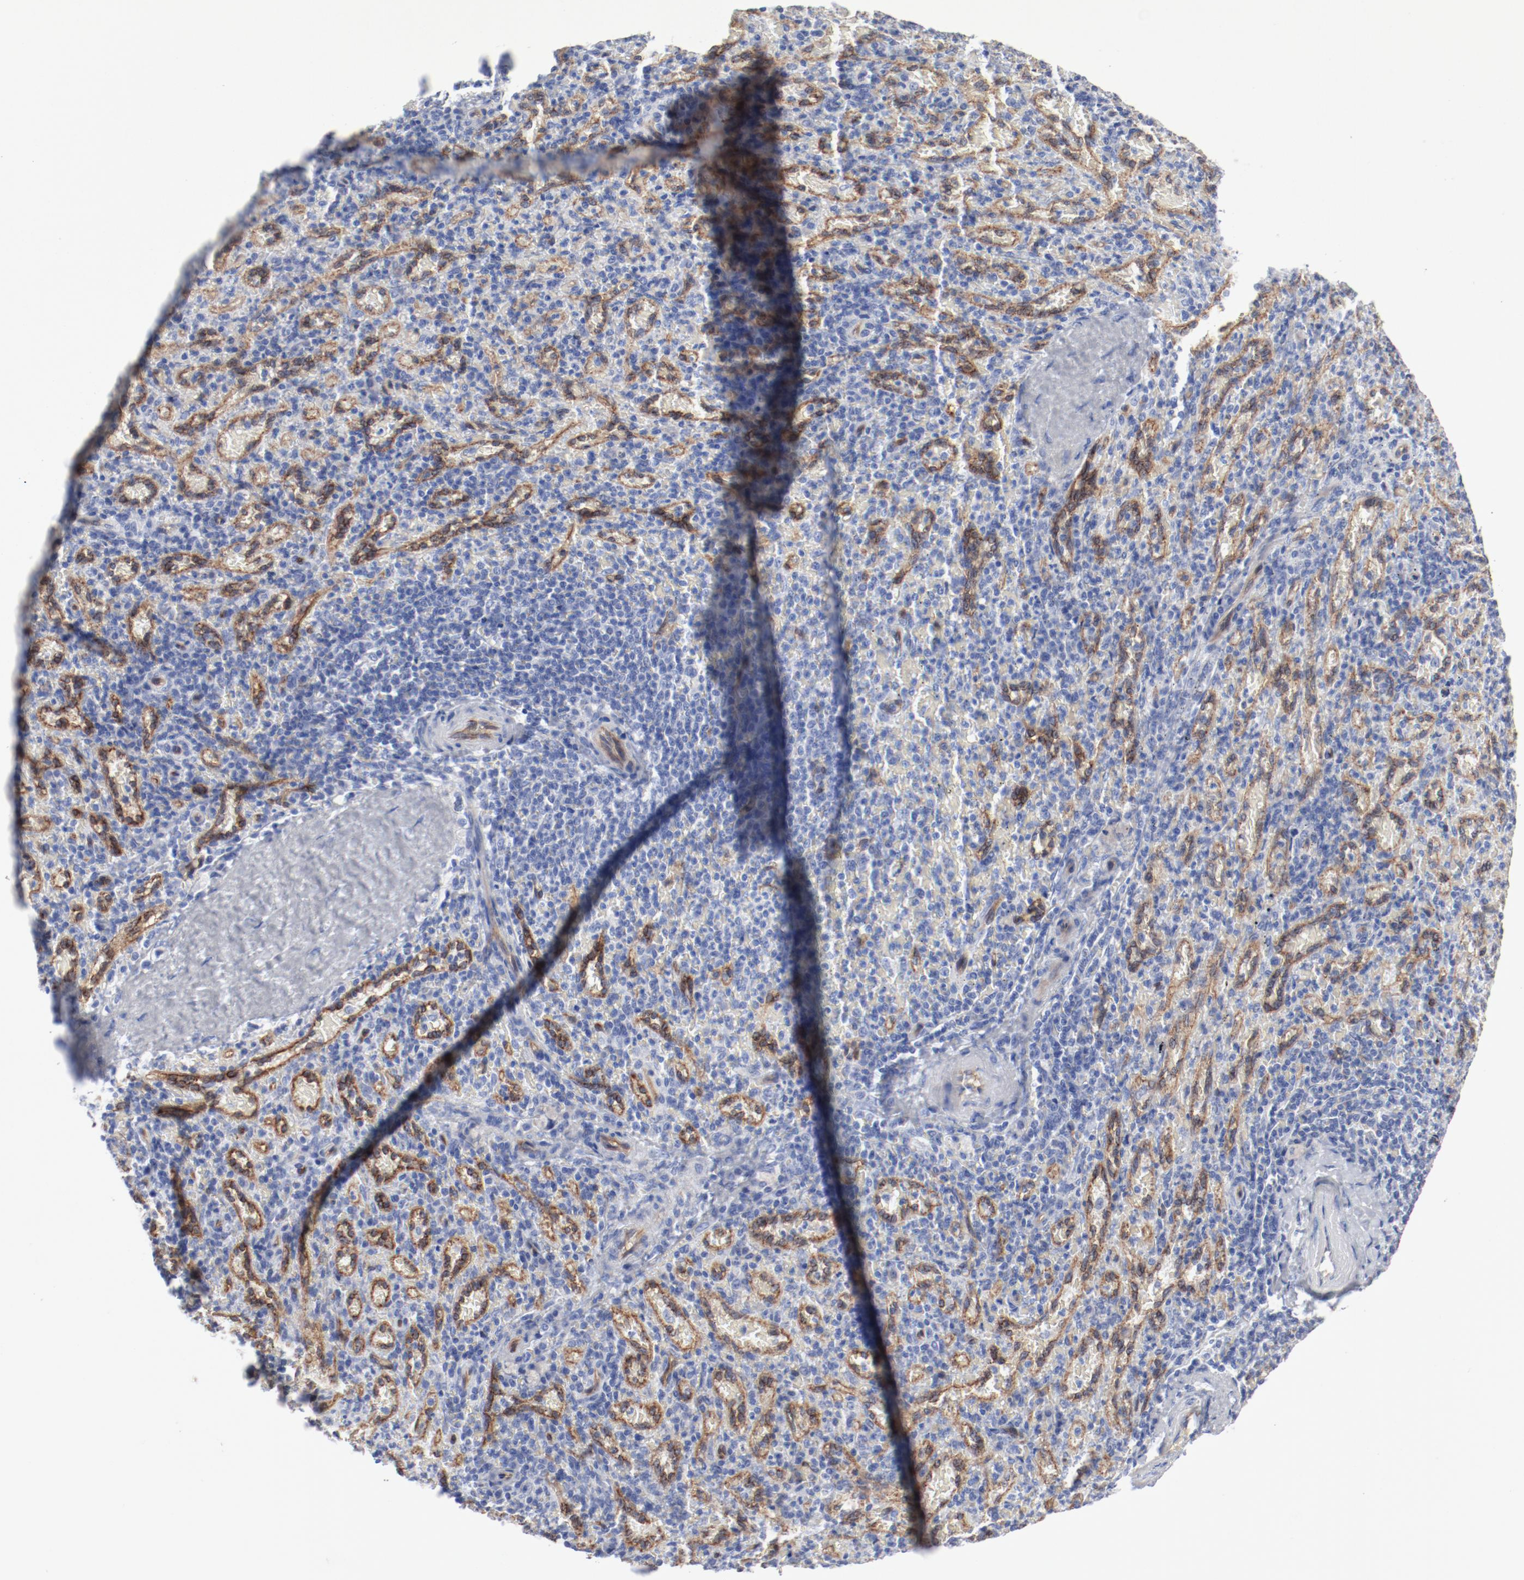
{"staining": {"intensity": "negative", "quantity": "none", "location": "none"}, "tissue": "spleen", "cell_type": "Cells in red pulp", "image_type": "normal", "snomed": [{"axis": "morphology", "description": "Normal tissue, NOS"}, {"axis": "topography", "description": "Spleen"}], "caption": "Immunohistochemical staining of unremarkable human spleen displays no significant positivity in cells in red pulp. (DAB (3,3'-diaminobenzidine) IHC with hematoxylin counter stain).", "gene": "SHANK3", "patient": {"sex": "female", "age": 43}}